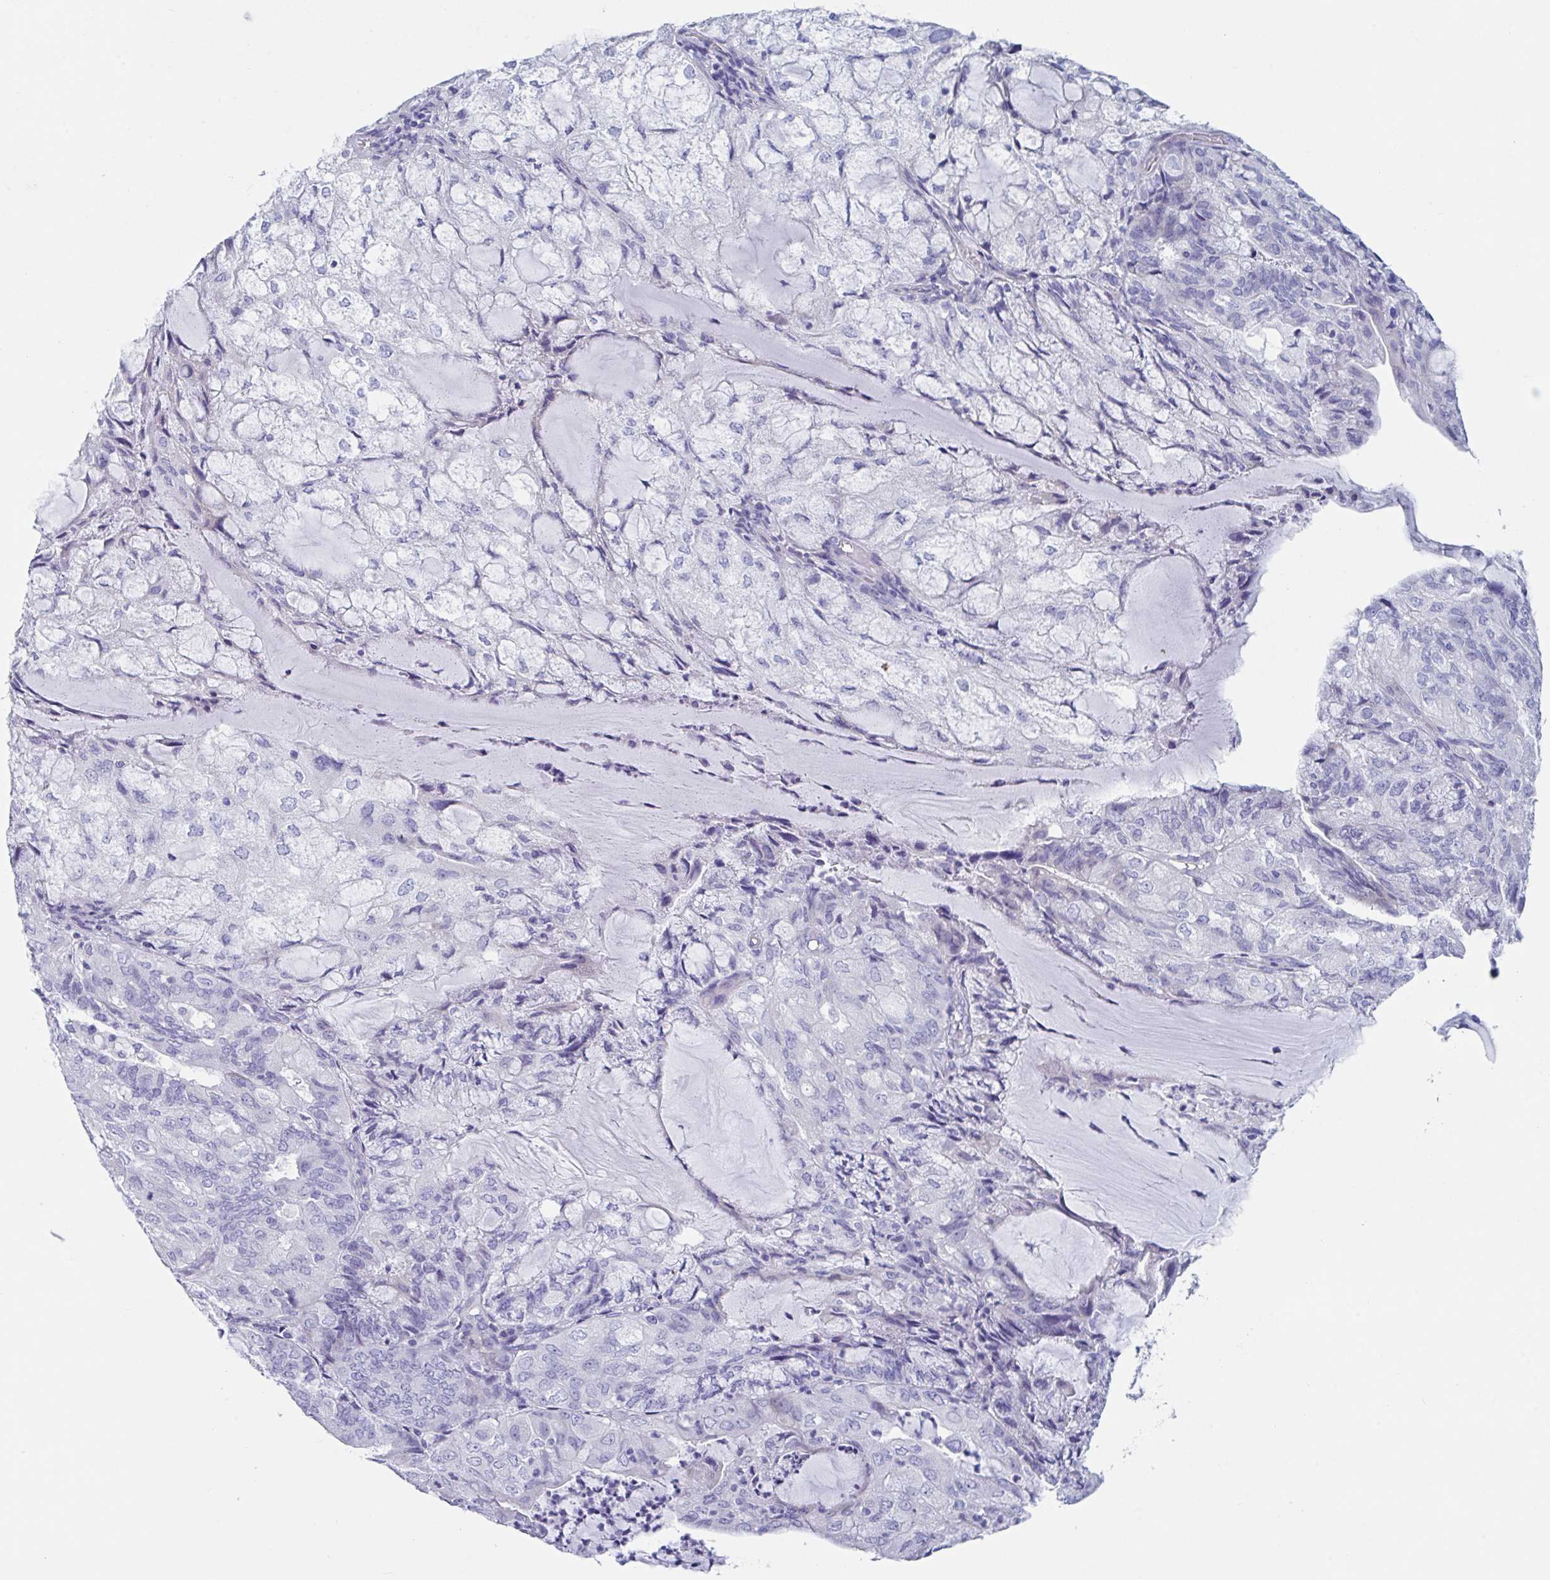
{"staining": {"intensity": "negative", "quantity": "none", "location": "none"}, "tissue": "endometrial cancer", "cell_type": "Tumor cells", "image_type": "cancer", "snomed": [{"axis": "morphology", "description": "Adenocarcinoma, NOS"}, {"axis": "topography", "description": "Endometrium"}], "caption": "Tumor cells are negative for protein expression in human endometrial cancer.", "gene": "ZPBP", "patient": {"sex": "female", "age": 81}}